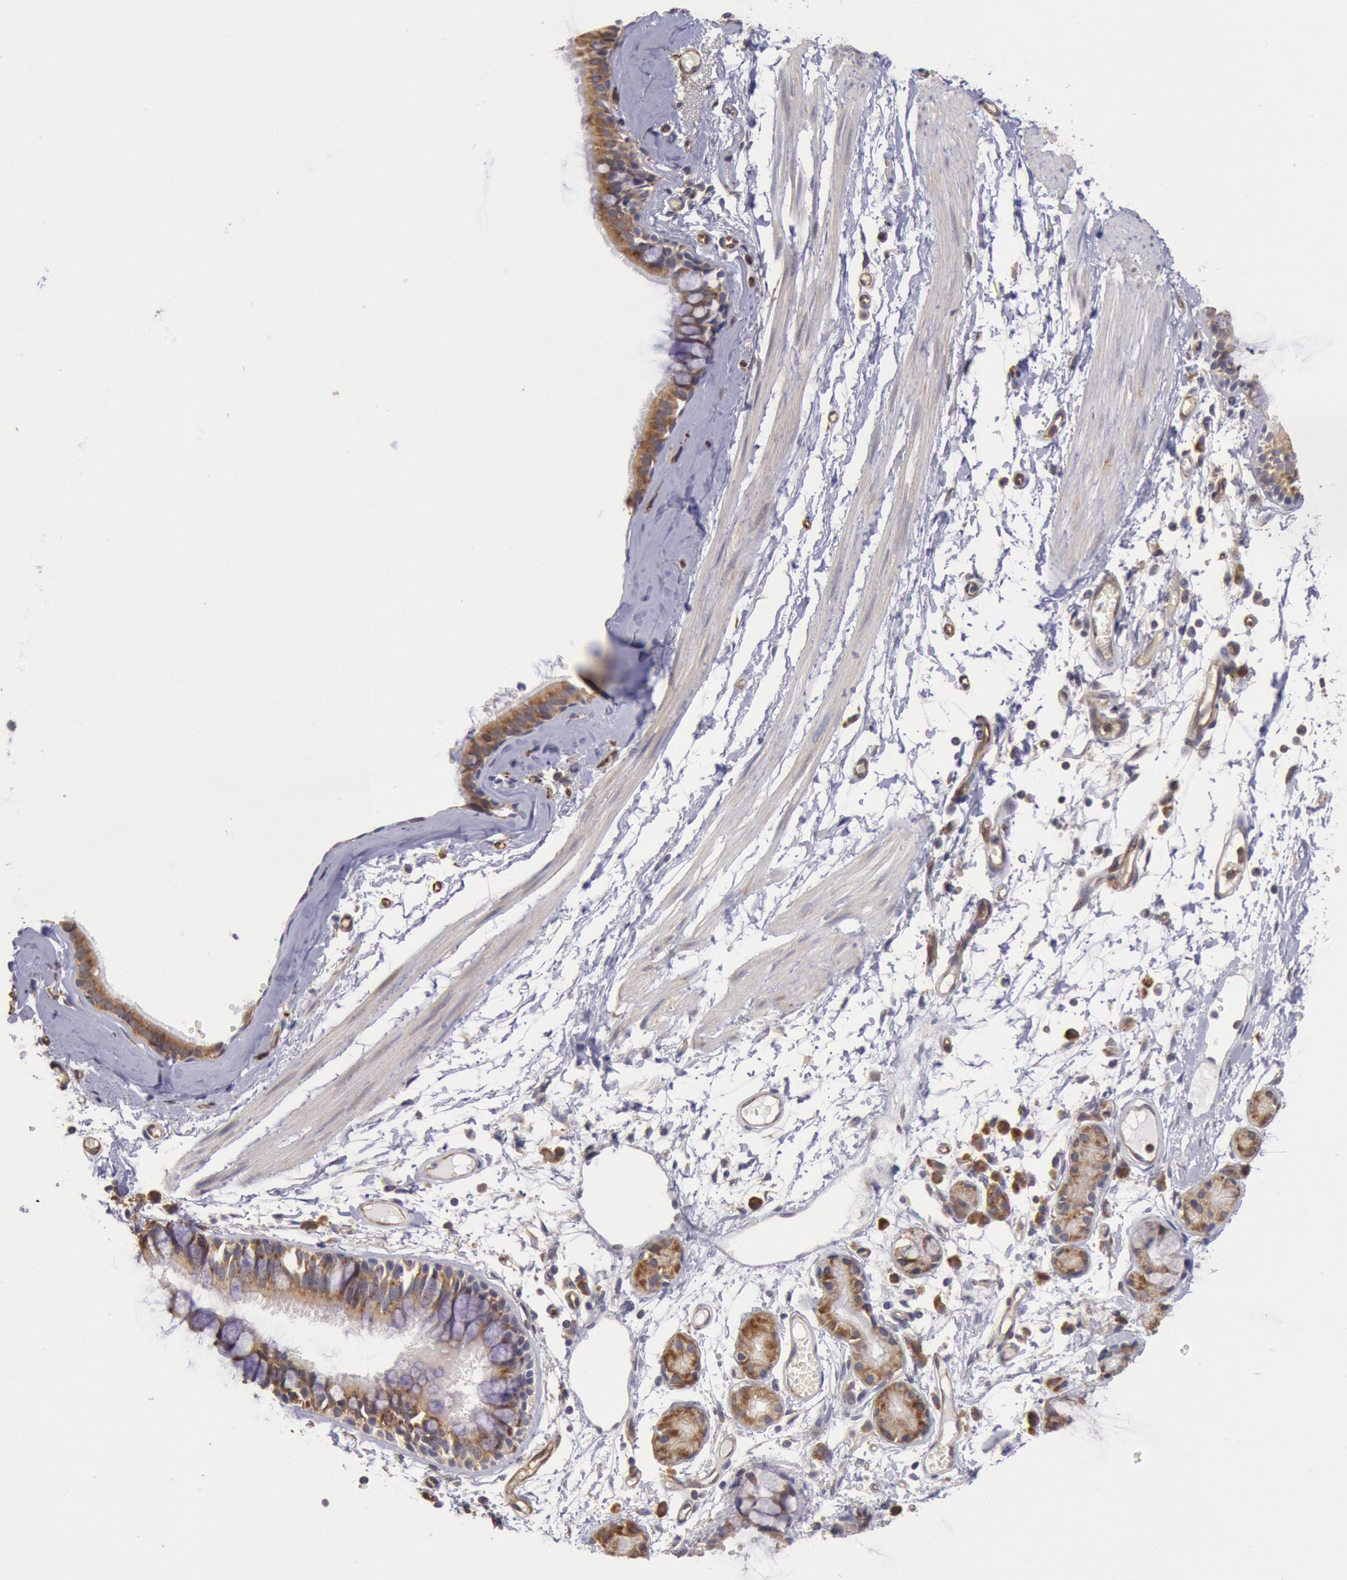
{"staining": {"intensity": "strong", "quantity": ">75%", "location": "cytoplasmic/membranous"}, "tissue": "bronchus", "cell_type": "Respiratory epithelial cells", "image_type": "normal", "snomed": [{"axis": "morphology", "description": "Normal tissue, NOS"}, {"axis": "topography", "description": "Bronchus"}, {"axis": "topography", "description": "Lung"}], "caption": "Immunohistochemistry (IHC) histopathology image of normal human bronchus stained for a protein (brown), which displays high levels of strong cytoplasmic/membranous expression in about >75% of respiratory epithelial cells.", "gene": "DRG1", "patient": {"sex": "female", "age": 56}}